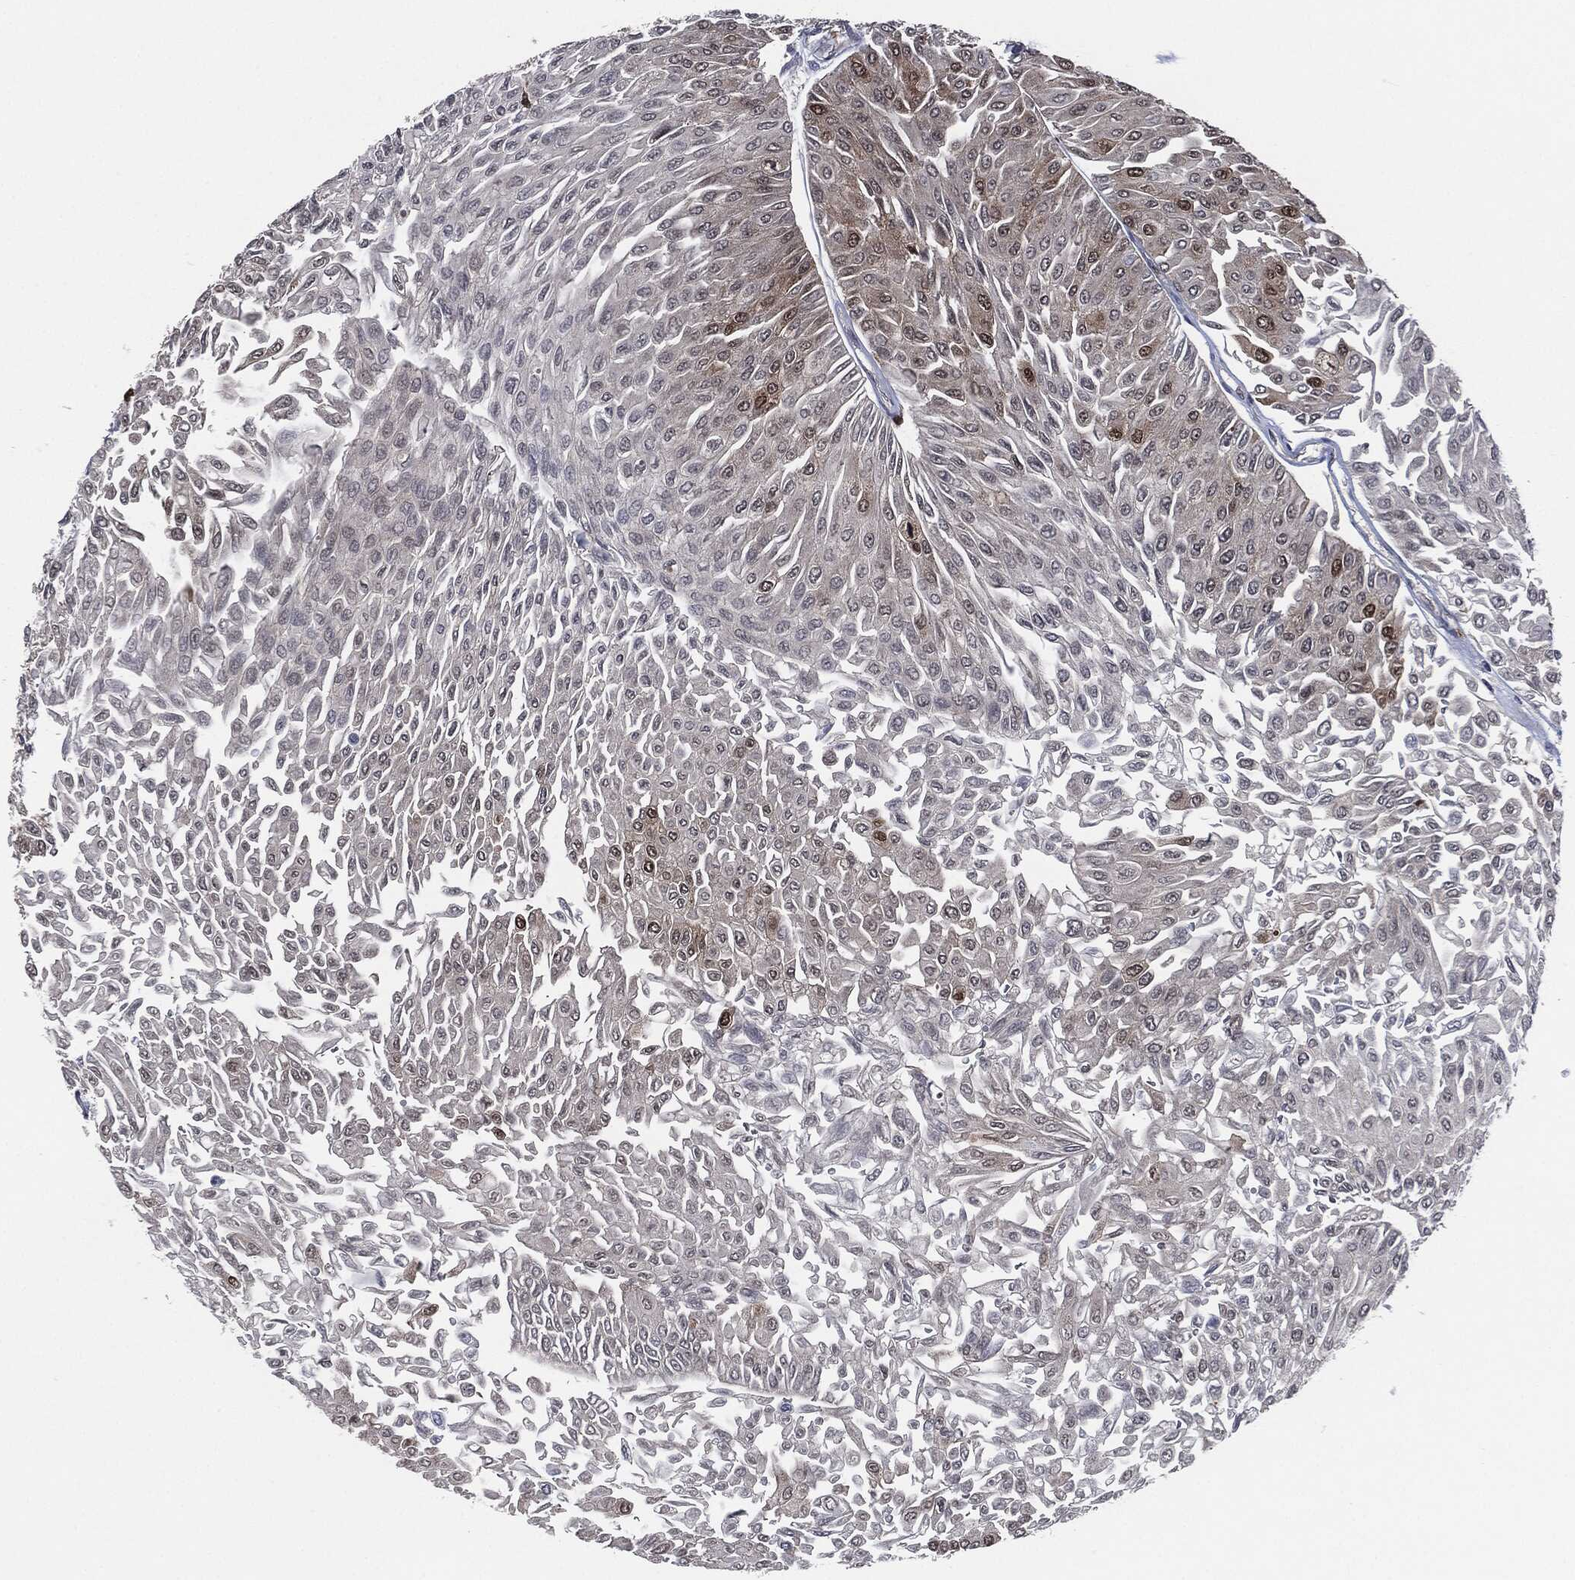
{"staining": {"intensity": "moderate", "quantity": "<25%", "location": "cytoplasmic/membranous"}, "tissue": "urothelial cancer", "cell_type": "Tumor cells", "image_type": "cancer", "snomed": [{"axis": "morphology", "description": "Urothelial carcinoma, Low grade"}, {"axis": "topography", "description": "Urinary bladder"}], "caption": "Tumor cells display low levels of moderate cytoplasmic/membranous staining in approximately <25% of cells in human low-grade urothelial carcinoma.", "gene": "PCNA", "patient": {"sex": "male", "age": 67}}